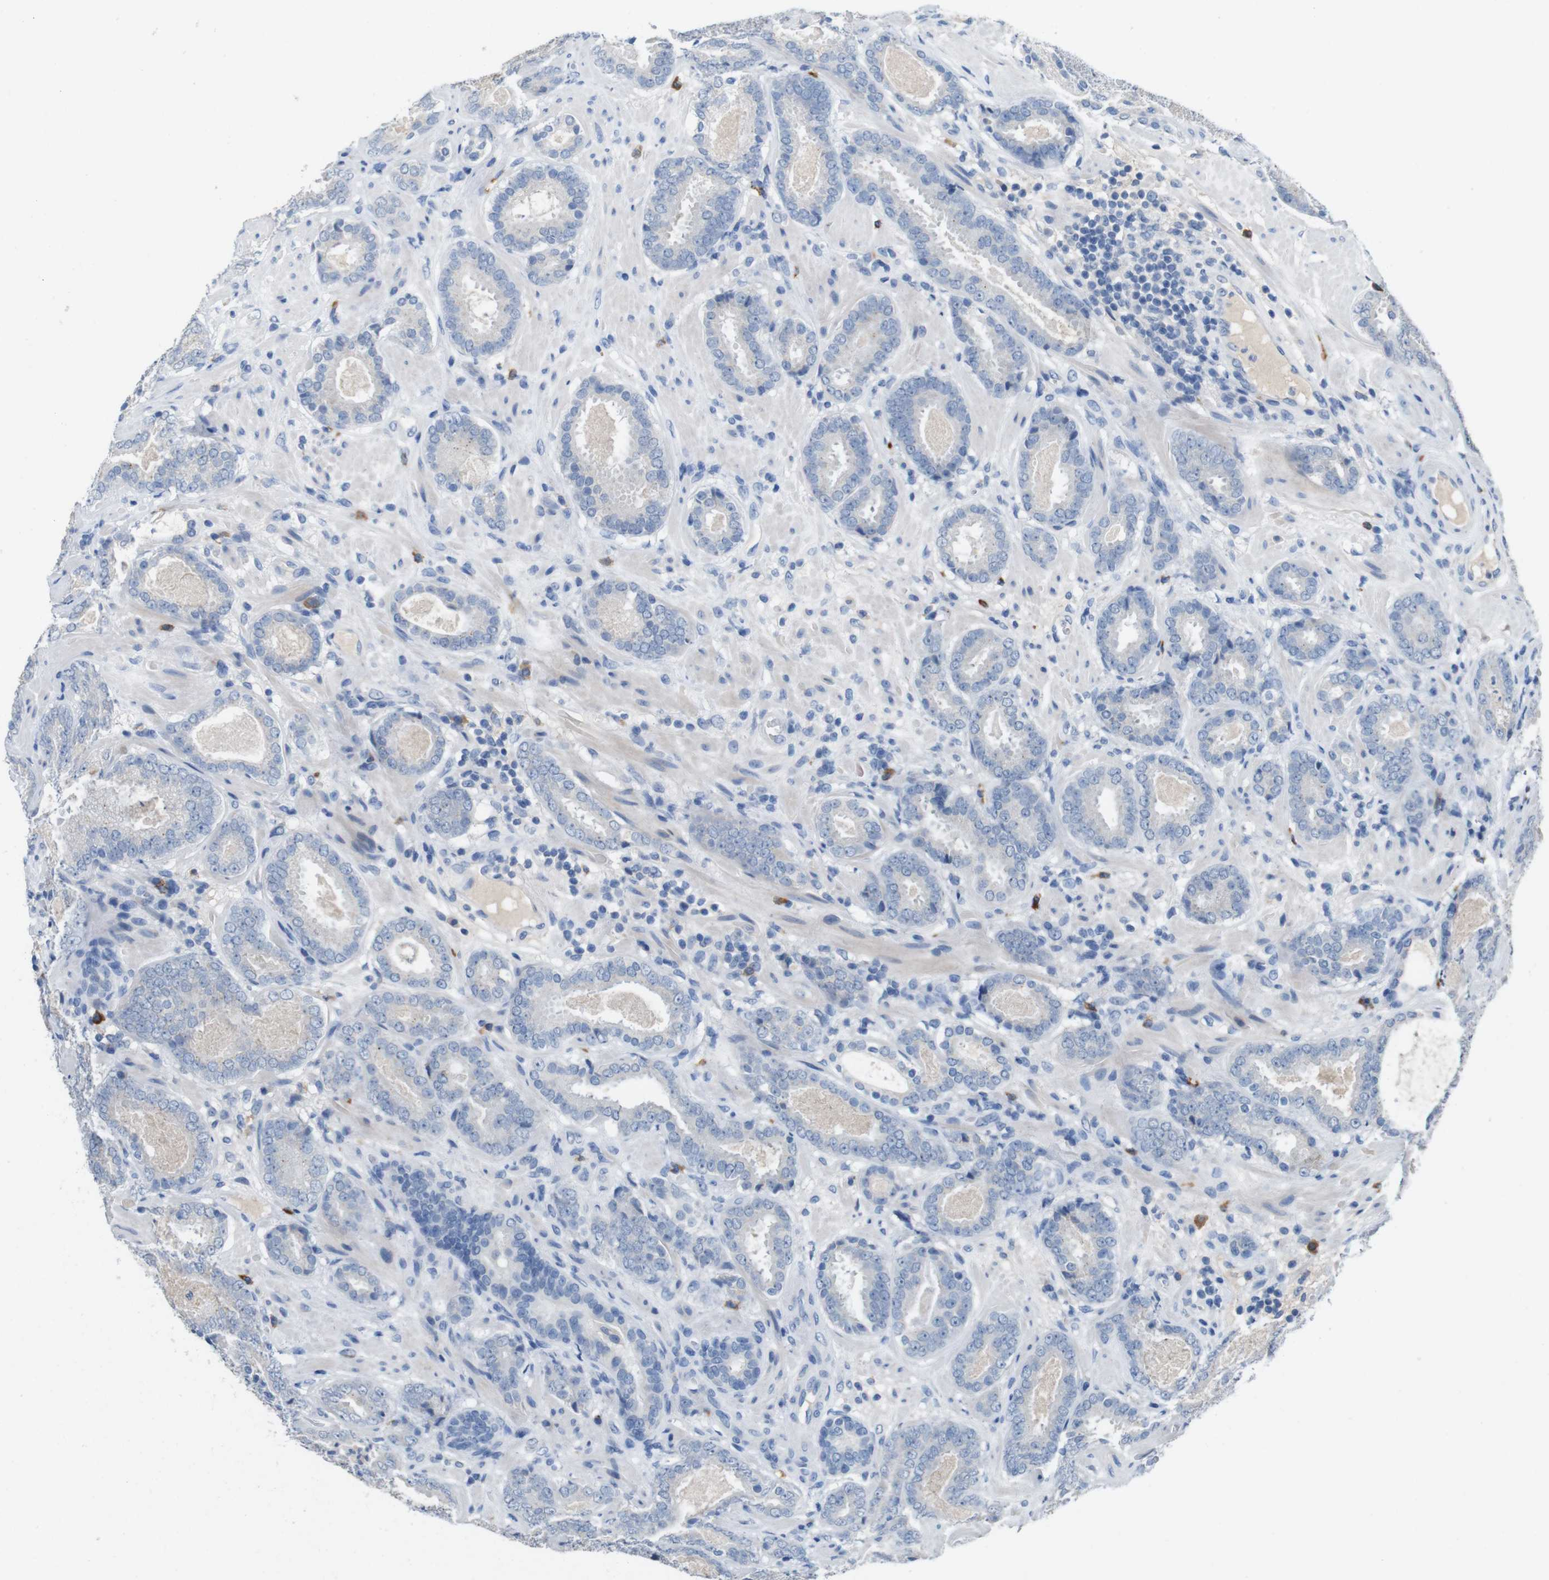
{"staining": {"intensity": "negative", "quantity": "none", "location": "none"}, "tissue": "prostate cancer", "cell_type": "Tumor cells", "image_type": "cancer", "snomed": [{"axis": "morphology", "description": "Adenocarcinoma, Low grade"}, {"axis": "topography", "description": "Prostate"}], "caption": "IHC photomicrograph of prostate adenocarcinoma (low-grade) stained for a protein (brown), which reveals no positivity in tumor cells.", "gene": "SLC2A8", "patient": {"sex": "male", "age": 69}}